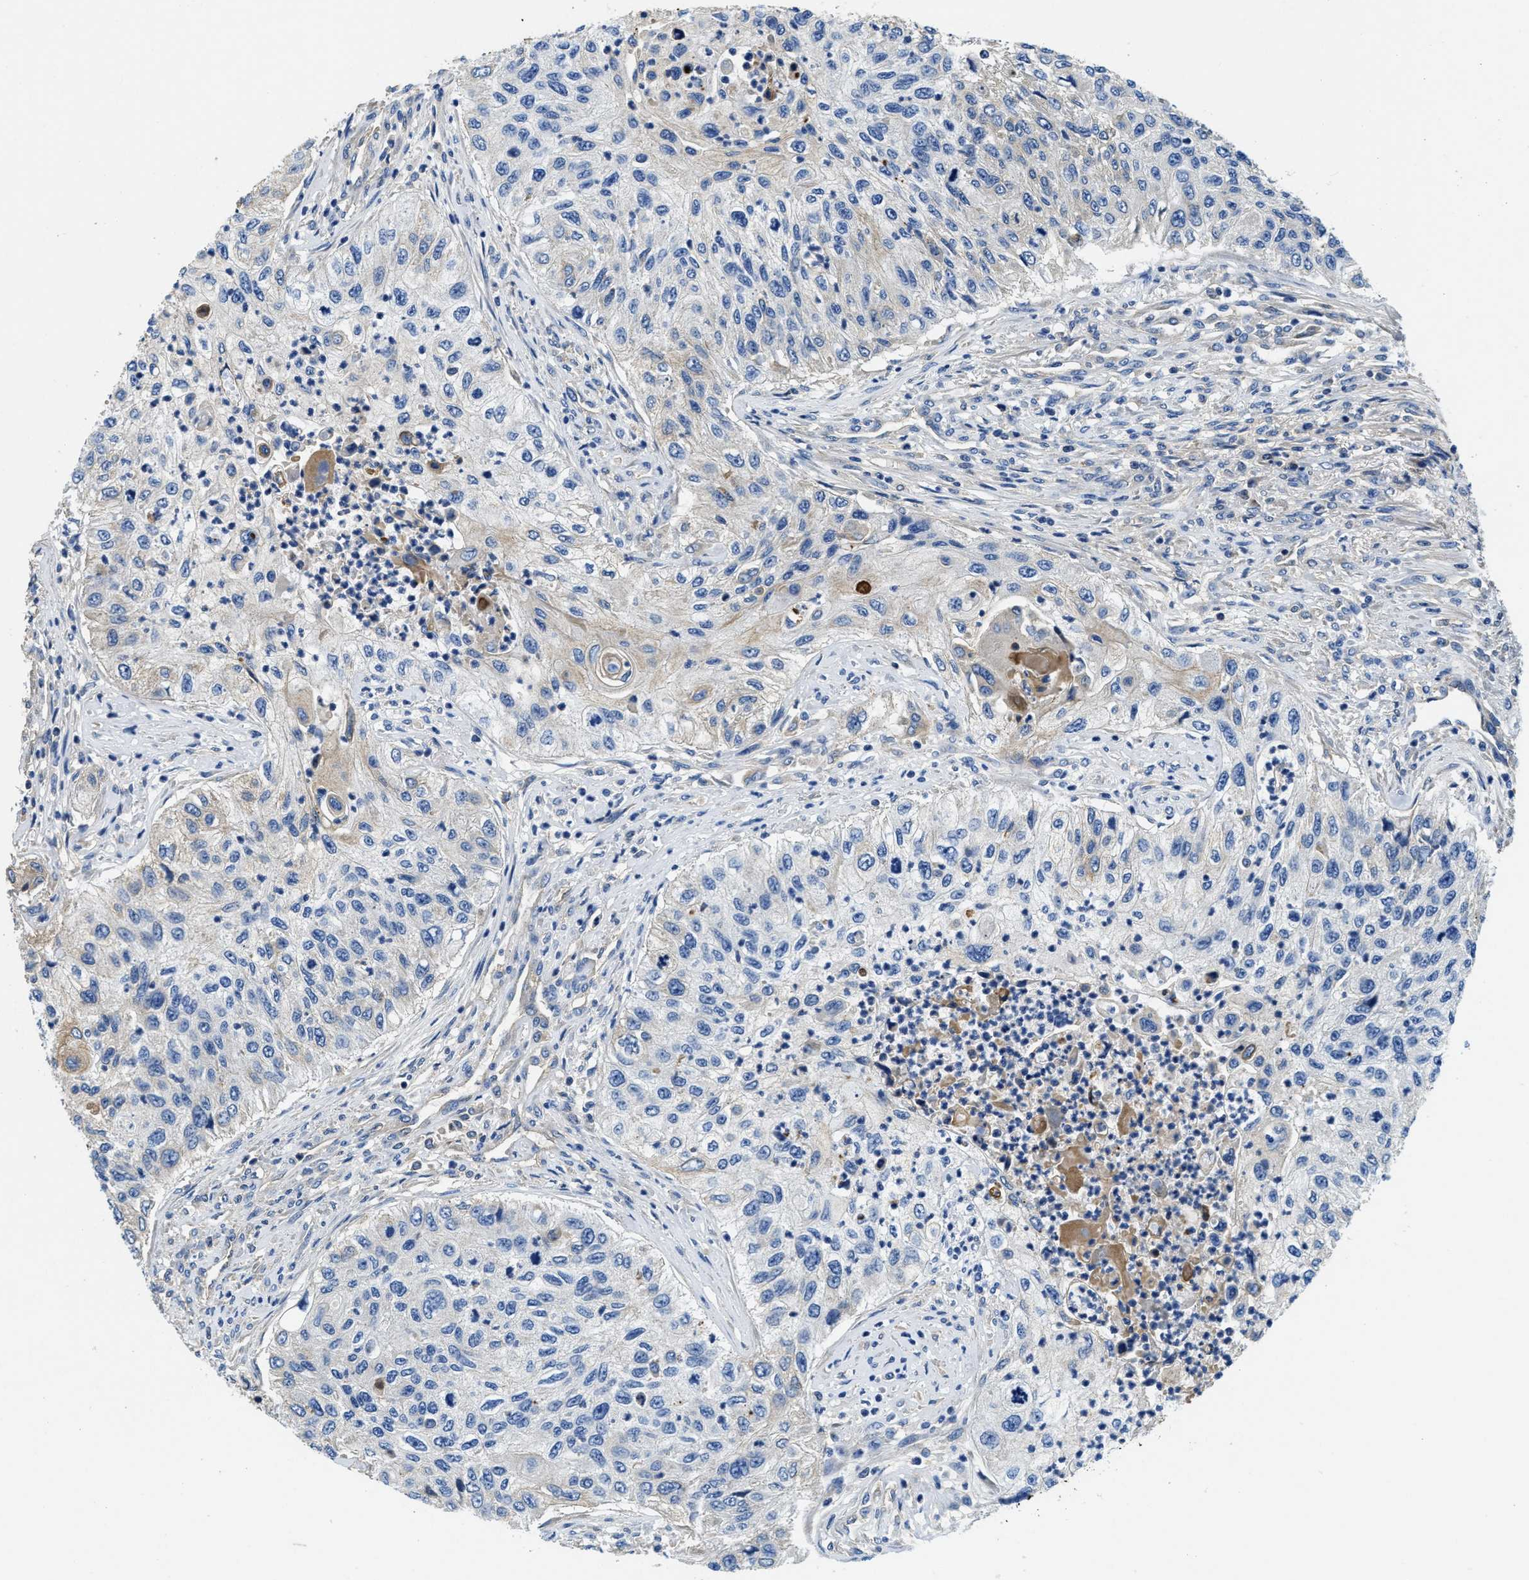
{"staining": {"intensity": "negative", "quantity": "none", "location": "none"}, "tissue": "urothelial cancer", "cell_type": "Tumor cells", "image_type": "cancer", "snomed": [{"axis": "morphology", "description": "Urothelial carcinoma, High grade"}, {"axis": "topography", "description": "Urinary bladder"}], "caption": "A photomicrograph of human high-grade urothelial carcinoma is negative for staining in tumor cells.", "gene": "STAT2", "patient": {"sex": "female", "age": 60}}